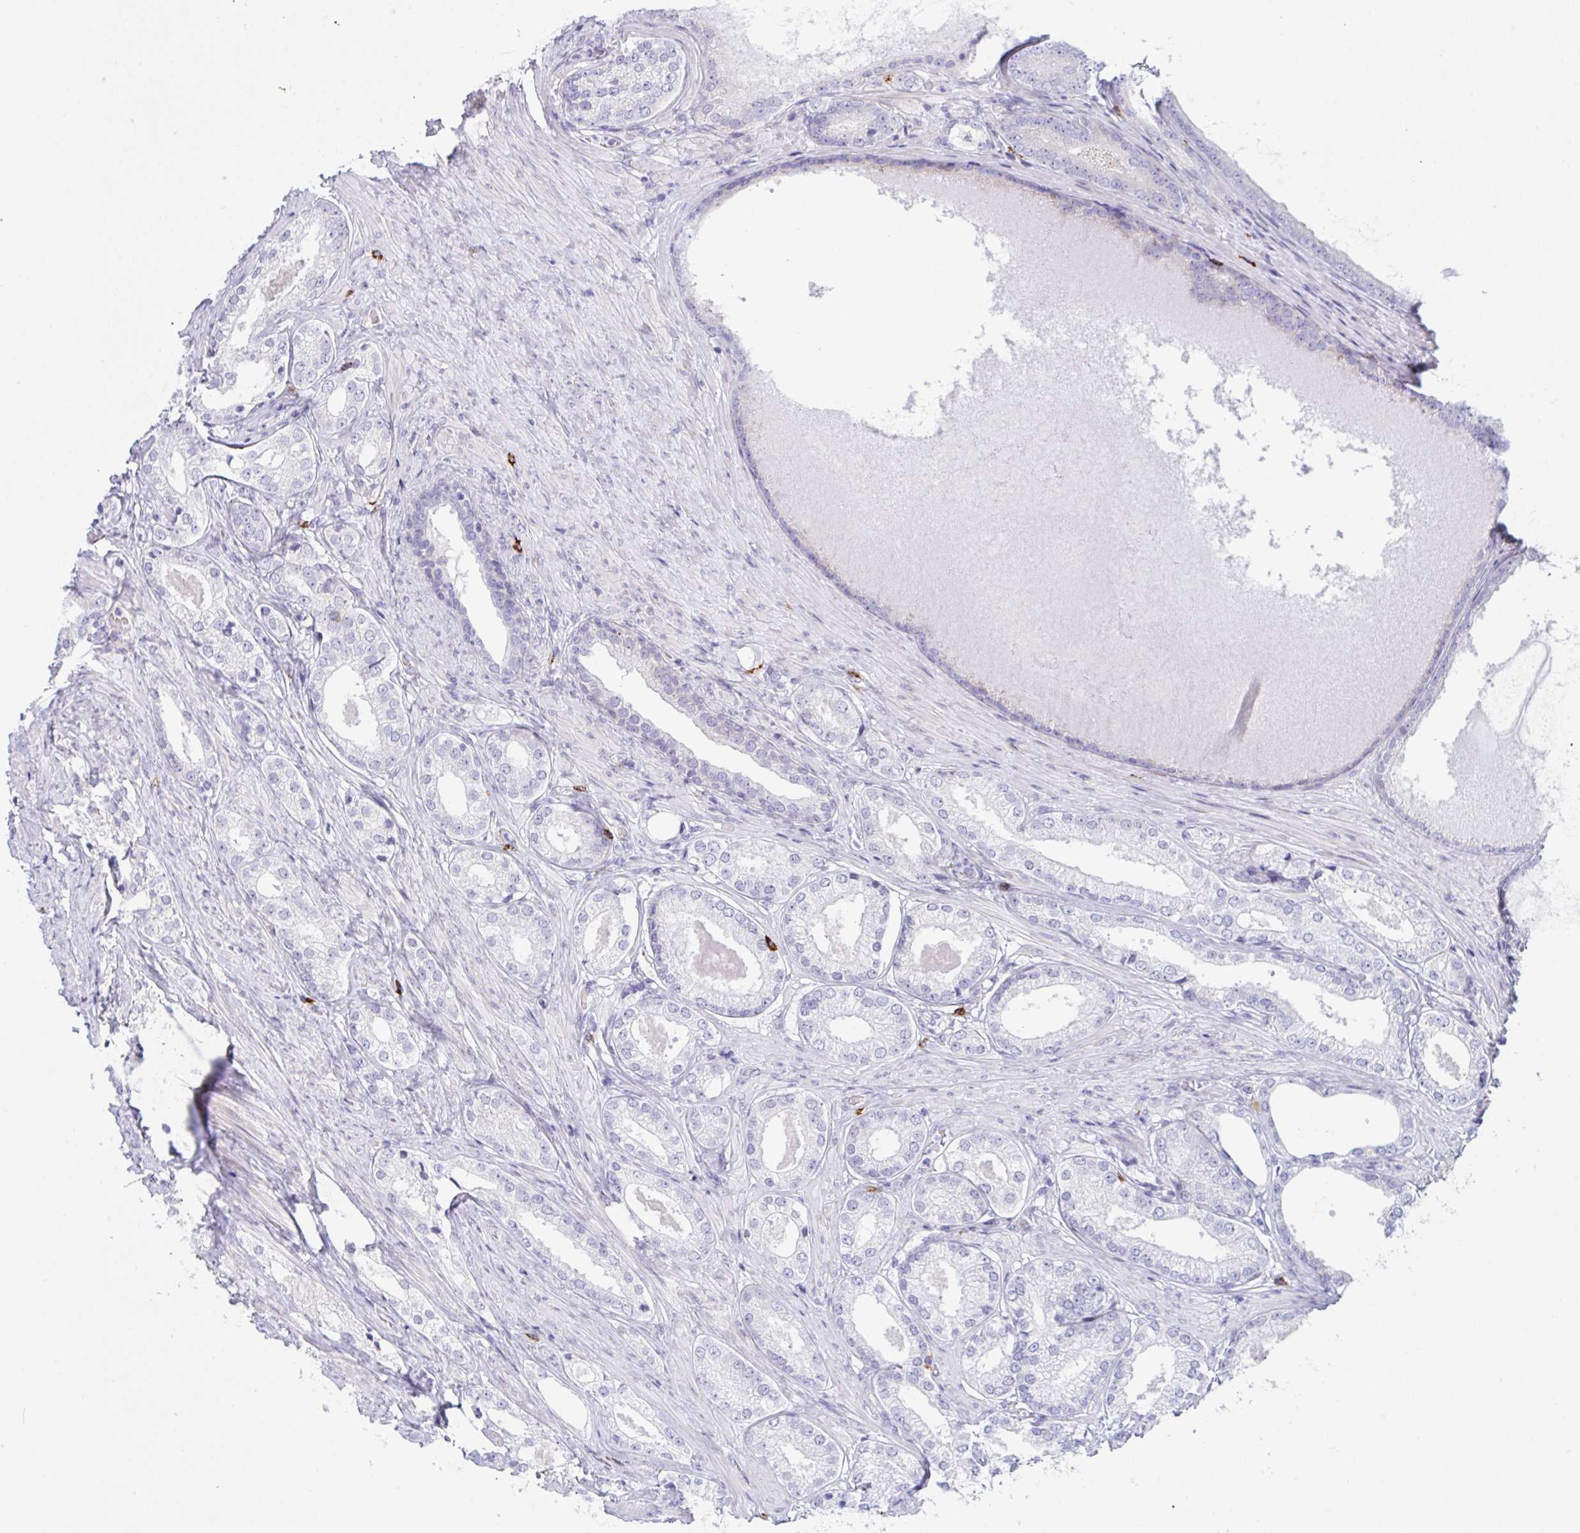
{"staining": {"intensity": "negative", "quantity": "none", "location": "none"}, "tissue": "prostate cancer", "cell_type": "Tumor cells", "image_type": "cancer", "snomed": [{"axis": "morphology", "description": "Adenocarcinoma, NOS"}, {"axis": "morphology", "description": "Adenocarcinoma, Low grade"}, {"axis": "topography", "description": "Prostate"}], "caption": "An image of adenocarcinoma (low-grade) (prostate) stained for a protein reveals no brown staining in tumor cells.", "gene": "ZNF684", "patient": {"sex": "male", "age": 68}}